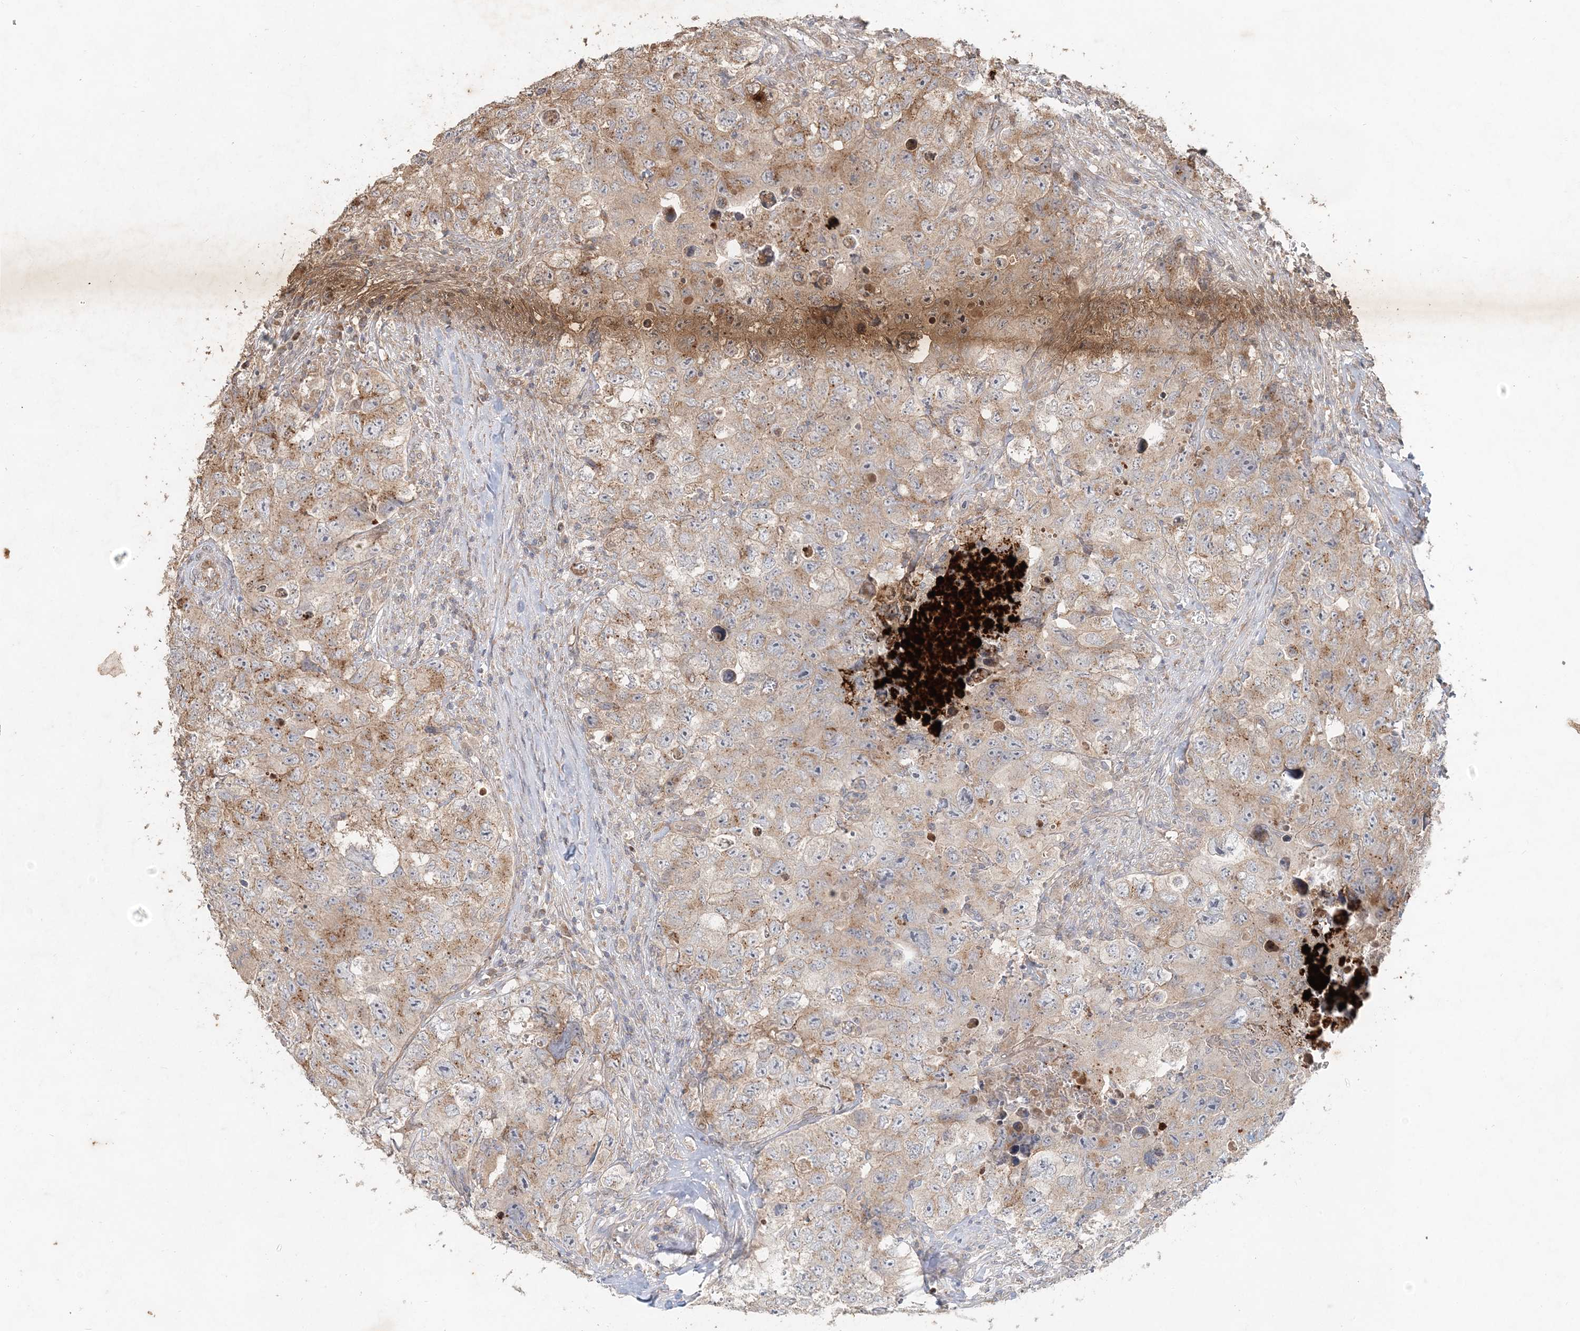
{"staining": {"intensity": "weak", "quantity": ">75%", "location": "cytoplasmic/membranous"}, "tissue": "testis cancer", "cell_type": "Tumor cells", "image_type": "cancer", "snomed": [{"axis": "morphology", "description": "Seminoma, NOS"}, {"axis": "morphology", "description": "Carcinoma, Embryonal, NOS"}, {"axis": "topography", "description": "Testis"}], "caption": "Immunohistochemistry (IHC) histopathology image of testis embryonal carcinoma stained for a protein (brown), which exhibits low levels of weak cytoplasmic/membranous staining in about >75% of tumor cells.", "gene": "RAB14", "patient": {"sex": "male", "age": 43}}